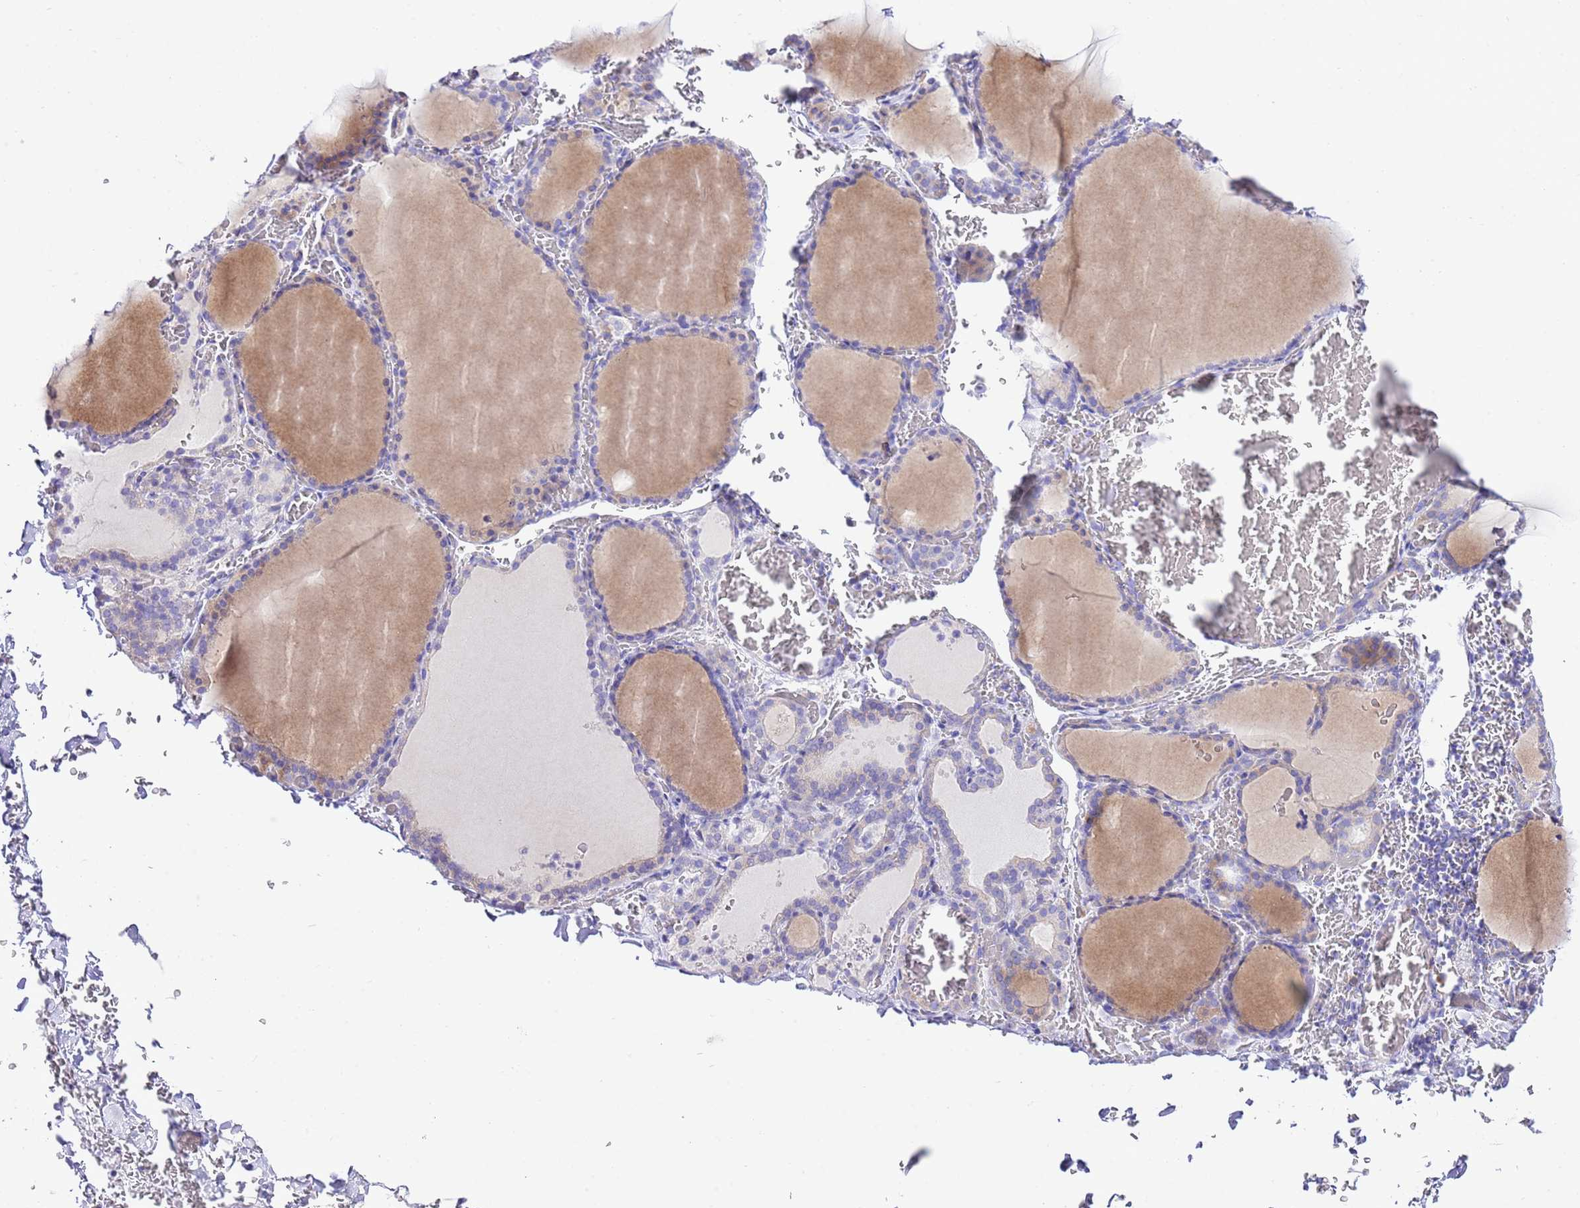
{"staining": {"intensity": "weak", "quantity": "<25%", "location": "cytoplasmic/membranous"}, "tissue": "thyroid gland", "cell_type": "Glandular cells", "image_type": "normal", "snomed": [{"axis": "morphology", "description": "Normal tissue, NOS"}, {"axis": "topography", "description": "Thyroid gland"}], "caption": "High power microscopy photomicrograph of an immunohistochemistry (IHC) photomicrograph of normal thyroid gland, revealing no significant expression in glandular cells. (DAB immunohistochemistry (IHC) with hematoxylin counter stain).", "gene": "RPS10", "patient": {"sex": "female", "age": 39}}